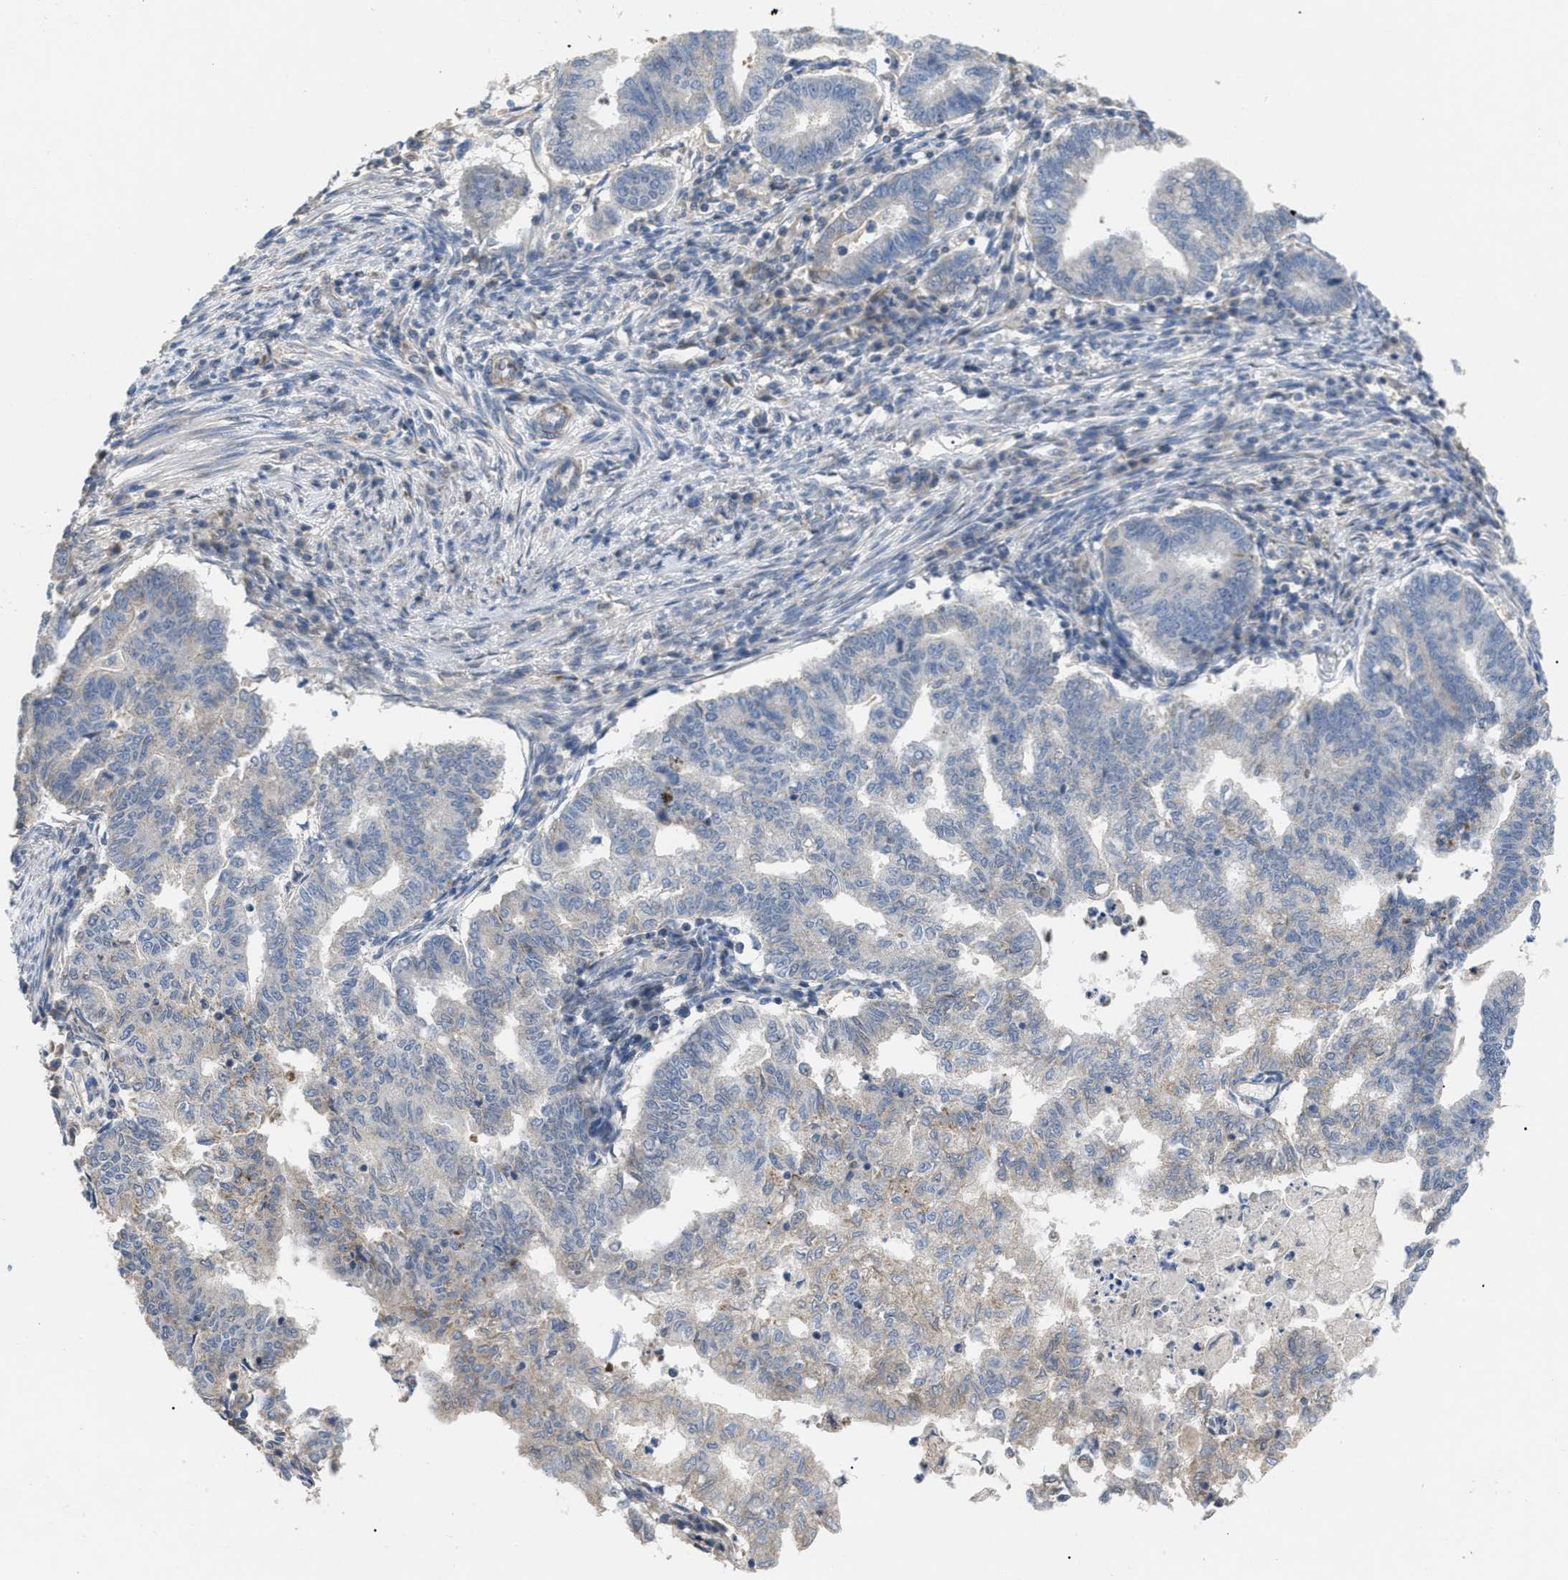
{"staining": {"intensity": "negative", "quantity": "none", "location": "none"}, "tissue": "endometrial cancer", "cell_type": "Tumor cells", "image_type": "cancer", "snomed": [{"axis": "morphology", "description": "Polyp, NOS"}, {"axis": "morphology", "description": "Adenocarcinoma, NOS"}, {"axis": "morphology", "description": "Adenoma, NOS"}, {"axis": "topography", "description": "Endometrium"}], "caption": "Immunohistochemical staining of endometrial adenocarcinoma displays no significant staining in tumor cells.", "gene": "DHX58", "patient": {"sex": "female", "age": 79}}